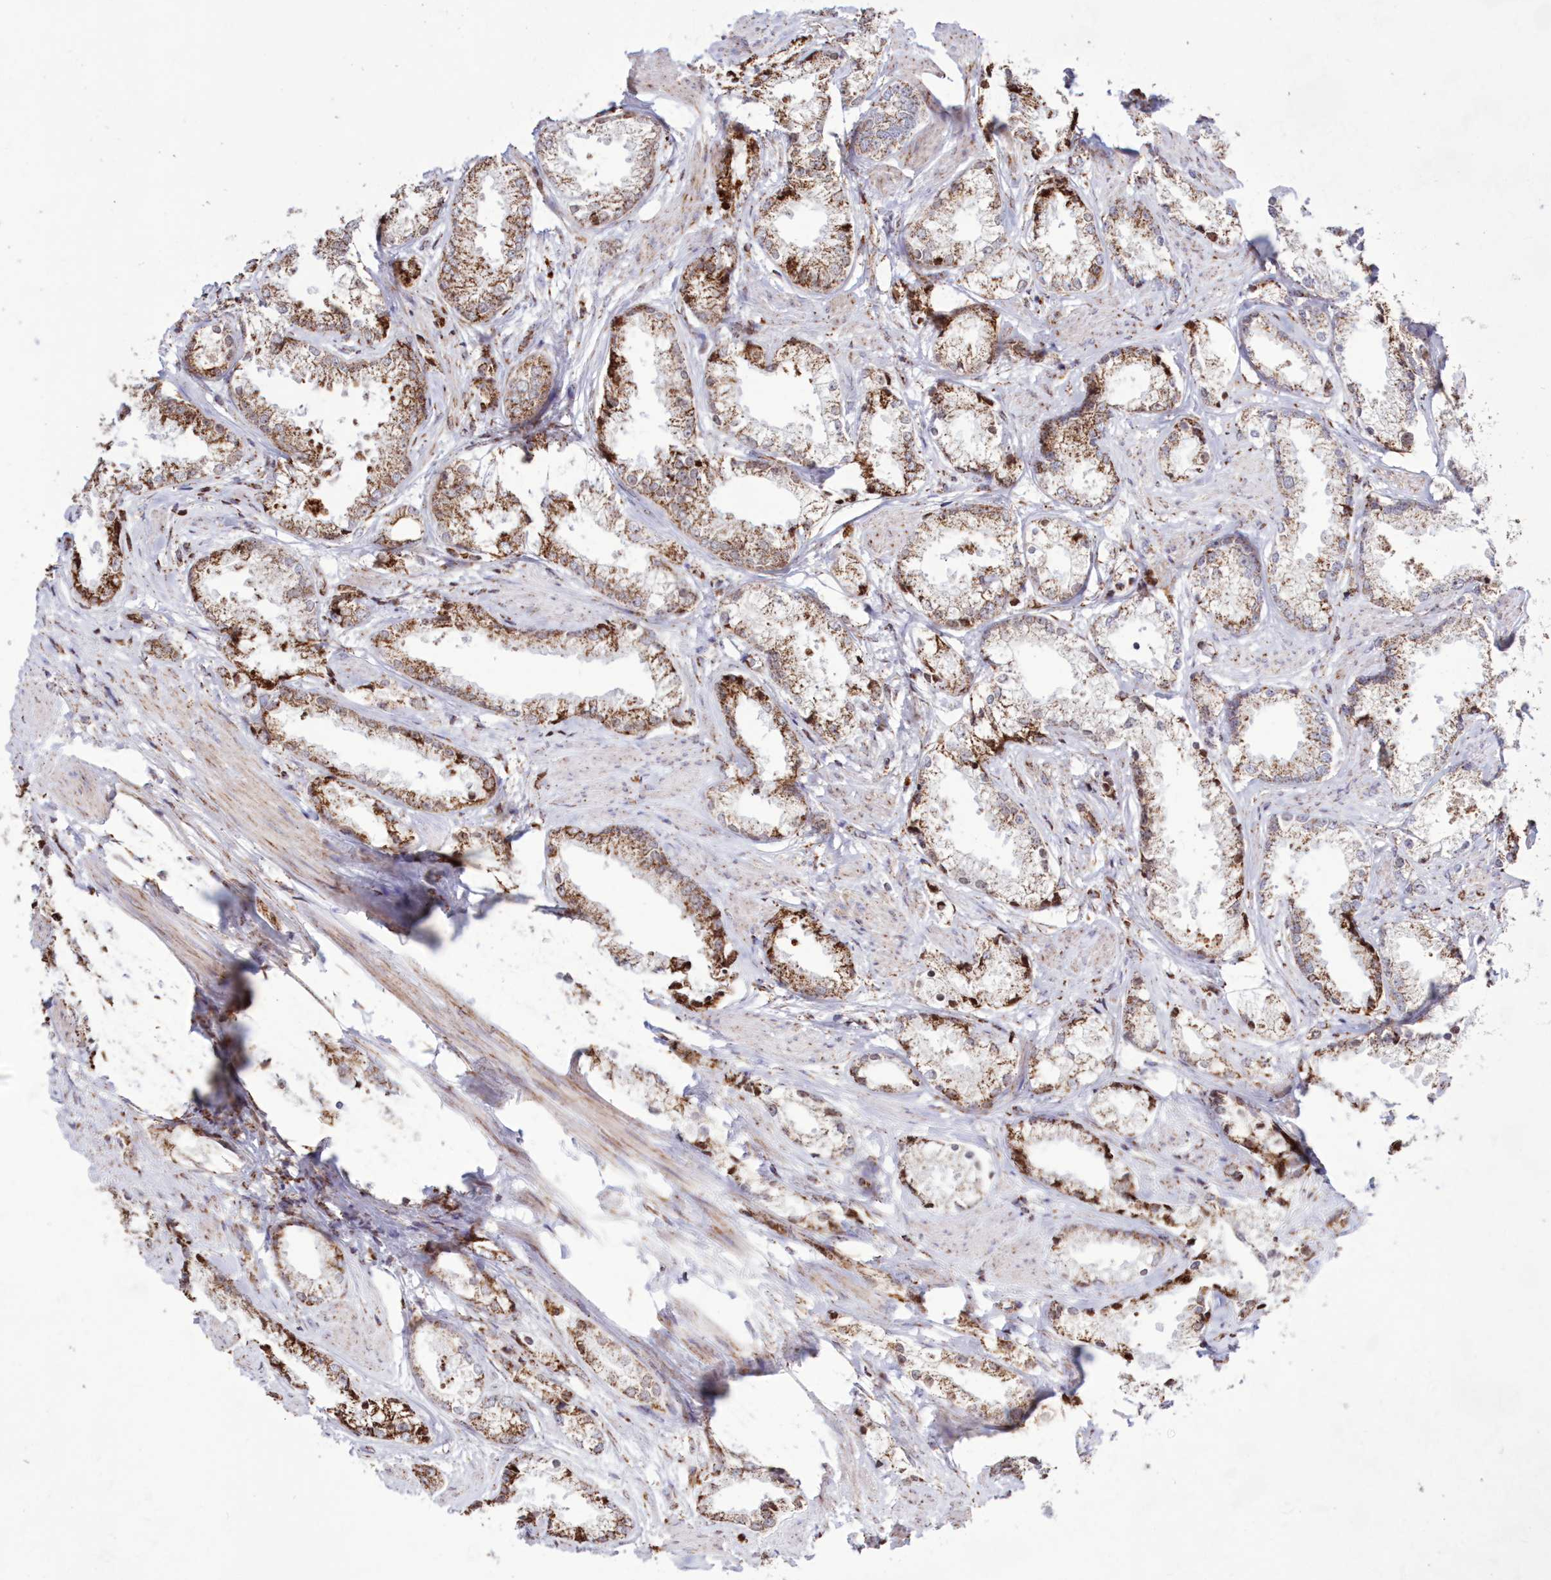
{"staining": {"intensity": "strong", "quantity": ">75%", "location": "cytoplasmic/membranous"}, "tissue": "prostate cancer", "cell_type": "Tumor cells", "image_type": "cancer", "snomed": [{"axis": "morphology", "description": "Adenocarcinoma, High grade"}, {"axis": "topography", "description": "Prostate"}], "caption": "Prostate cancer (adenocarcinoma (high-grade)) was stained to show a protein in brown. There is high levels of strong cytoplasmic/membranous staining in about >75% of tumor cells. (IHC, brightfield microscopy, high magnification).", "gene": "HADHB", "patient": {"sex": "male", "age": 66}}